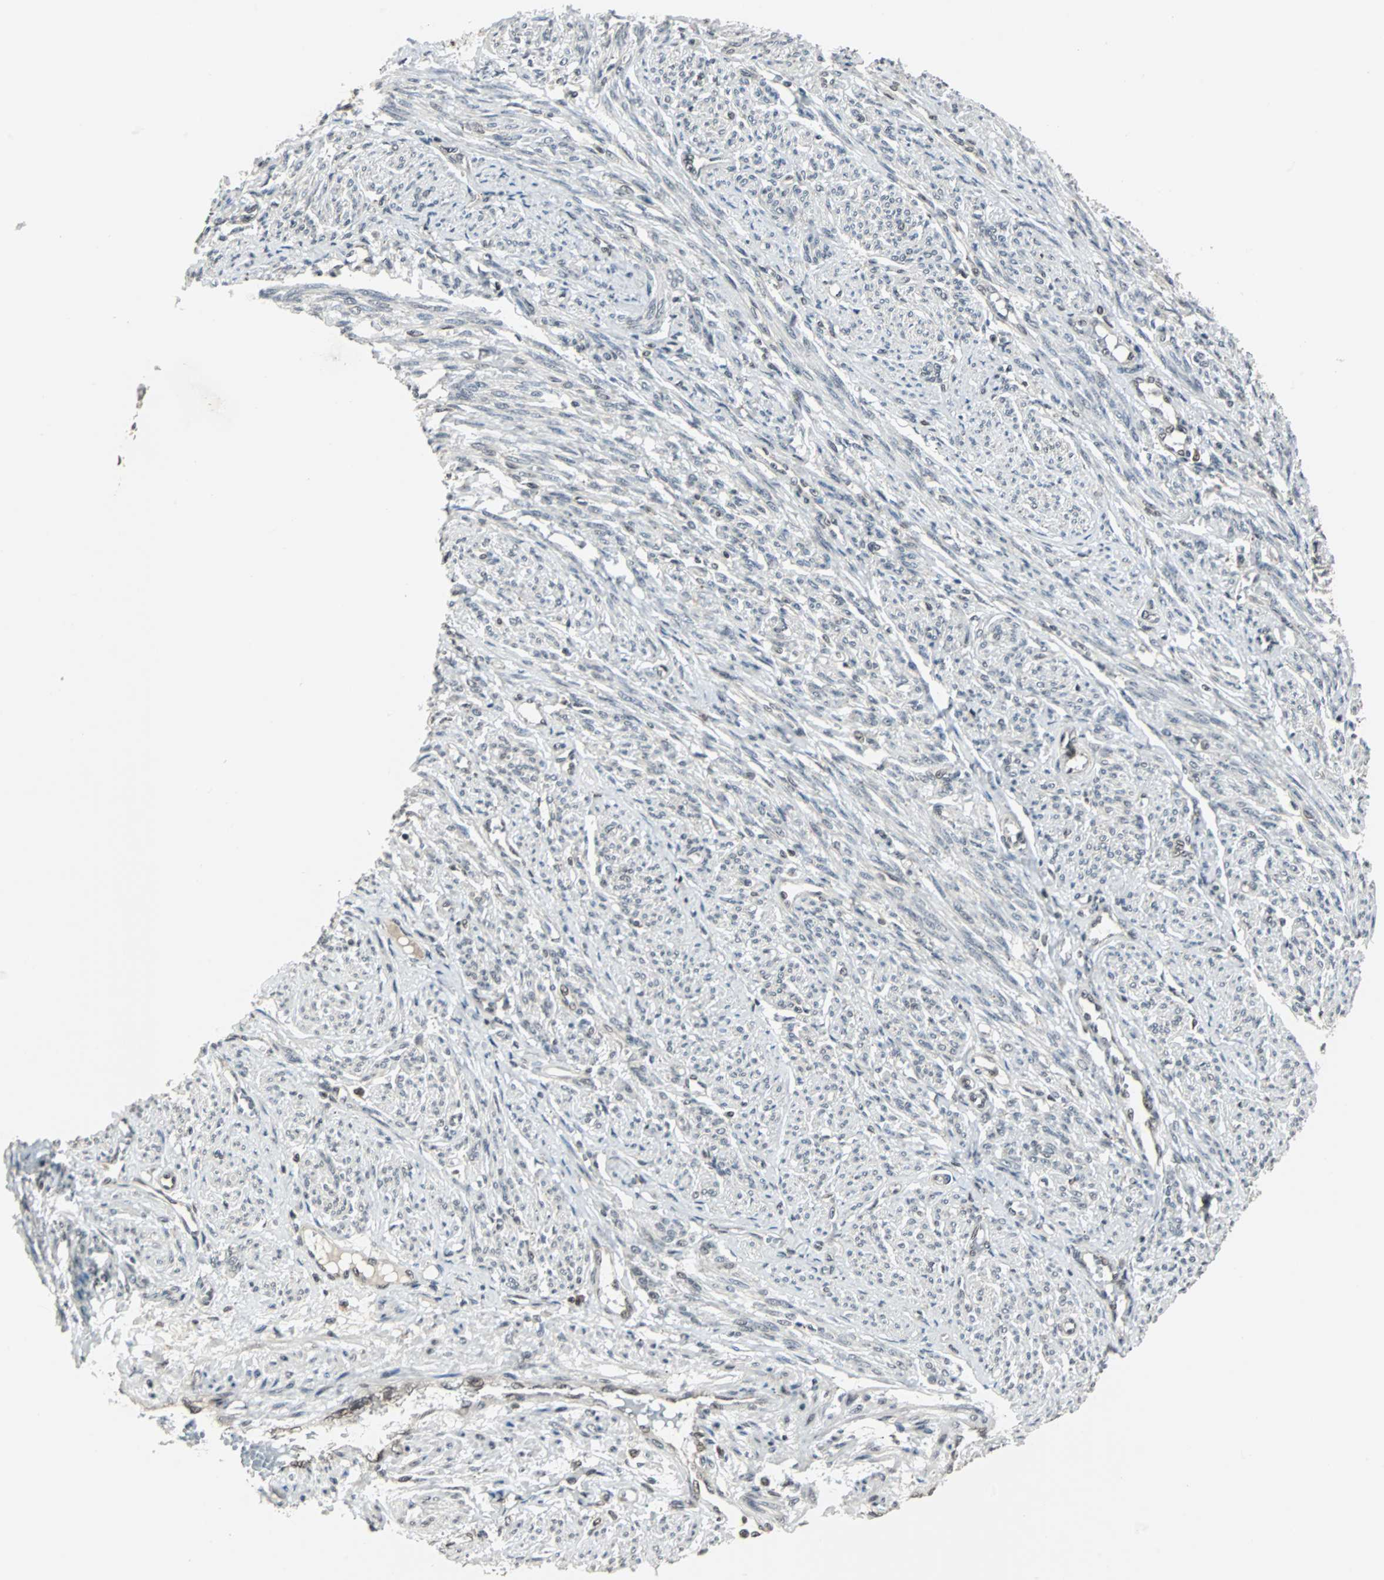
{"staining": {"intensity": "moderate", "quantity": ">75%", "location": "nuclear"}, "tissue": "smooth muscle", "cell_type": "Smooth muscle cells", "image_type": "normal", "snomed": [{"axis": "morphology", "description": "Normal tissue, NOS"}, {"axis": "topography", "description": "Smooth muscle"}], "caption": "High-power microscopy captured an immunohistochemistry histopathology image of unremarkable smooth muscle, revealing moderate nuclear staining in approximately >75% of smooth muscle cells.", "gene": "TERF2IP", "patient": {"sex": "female", "age": 65}}